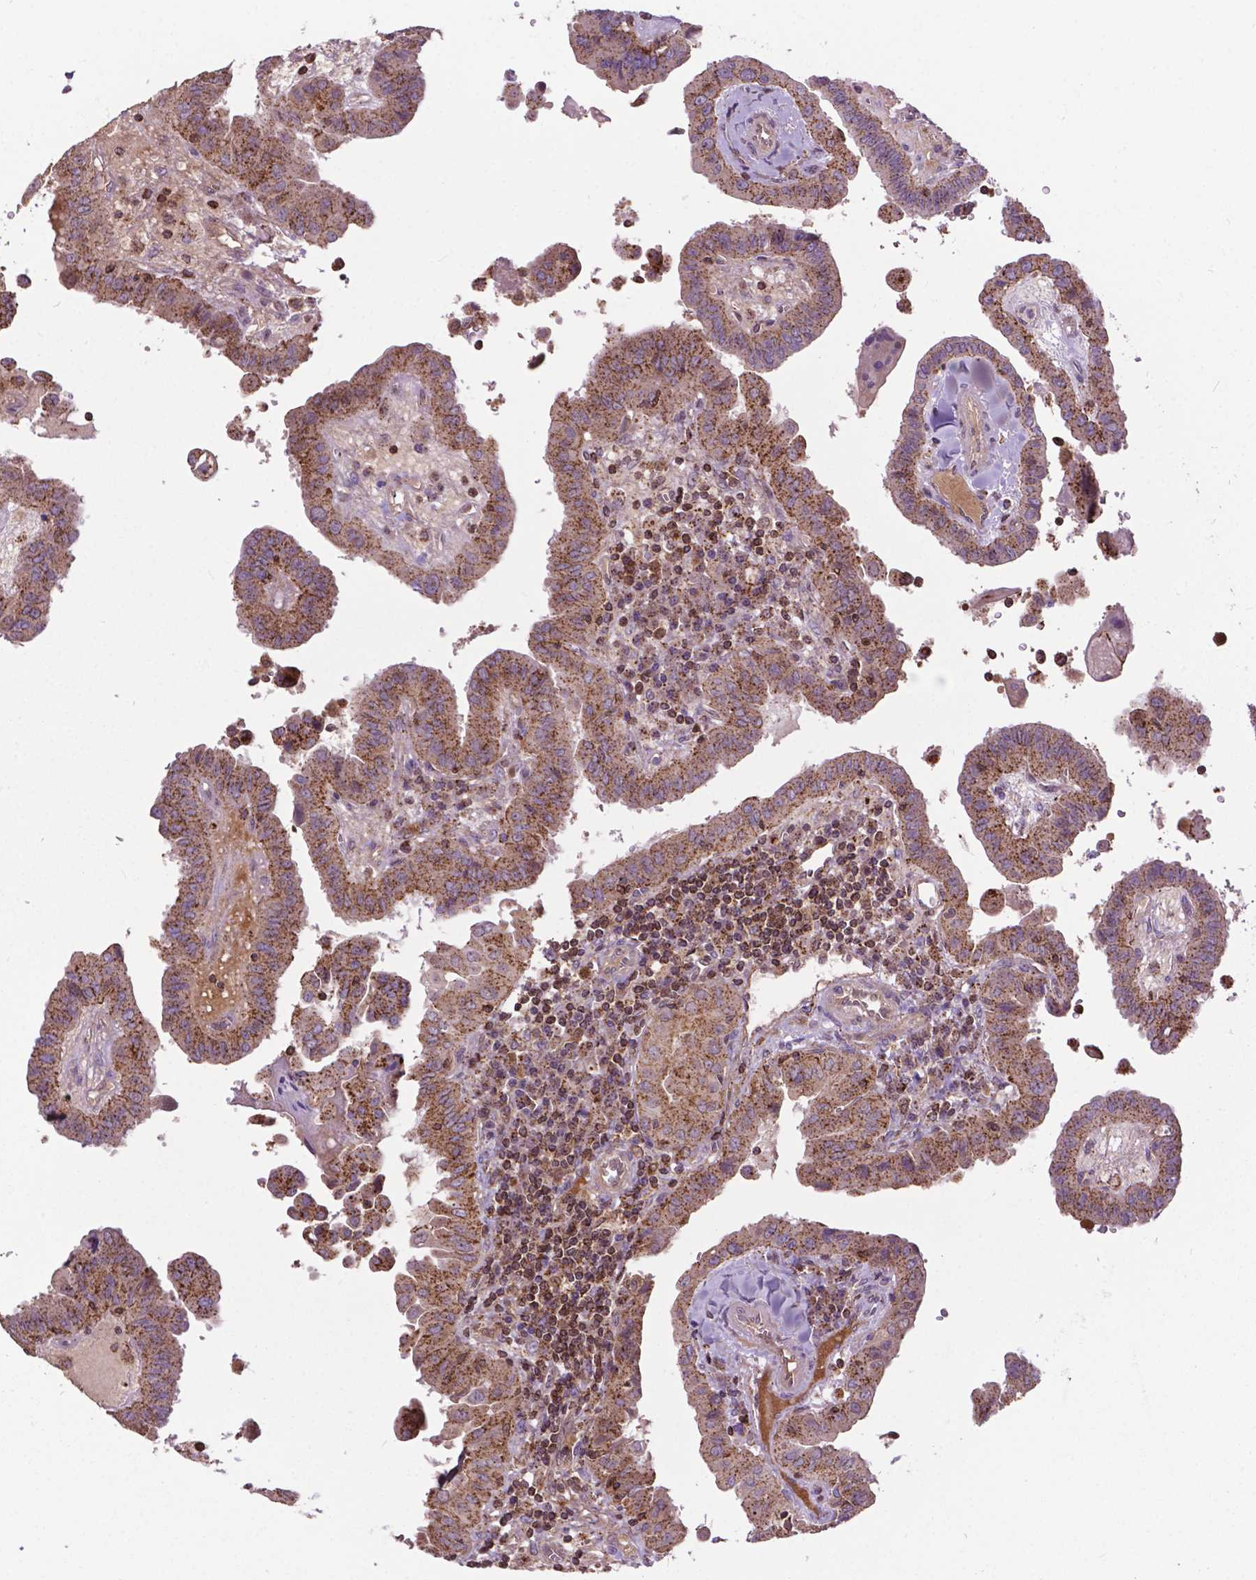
{"staining": {"intensity": "moderate", "quantity": ">75%", "location": "cytoplasmic/membranous"}, "tissue": "thyroid cancer", "cell_type": "Tumor cells", "image_type": "cancer", "snomed": [{"axis": "morphology", "description": "Papillary adenocarcinoma, NOS"}, {"axis": "topography", "description": "Thyroid gland"}], "caption": "Immunohistochemistry micrograph of neoplastic tissue: human papillary adenocarcinoma (thyroid) stained using IHC exhibits medium levels of moderate protein expression localized specifically in the cytoplasmic/membranous of tumor cells, appearing as a cytoplasmic/membranous brown color.", "gene": "CHMP4A", "patient": {"sex": "female", "age": 37}}